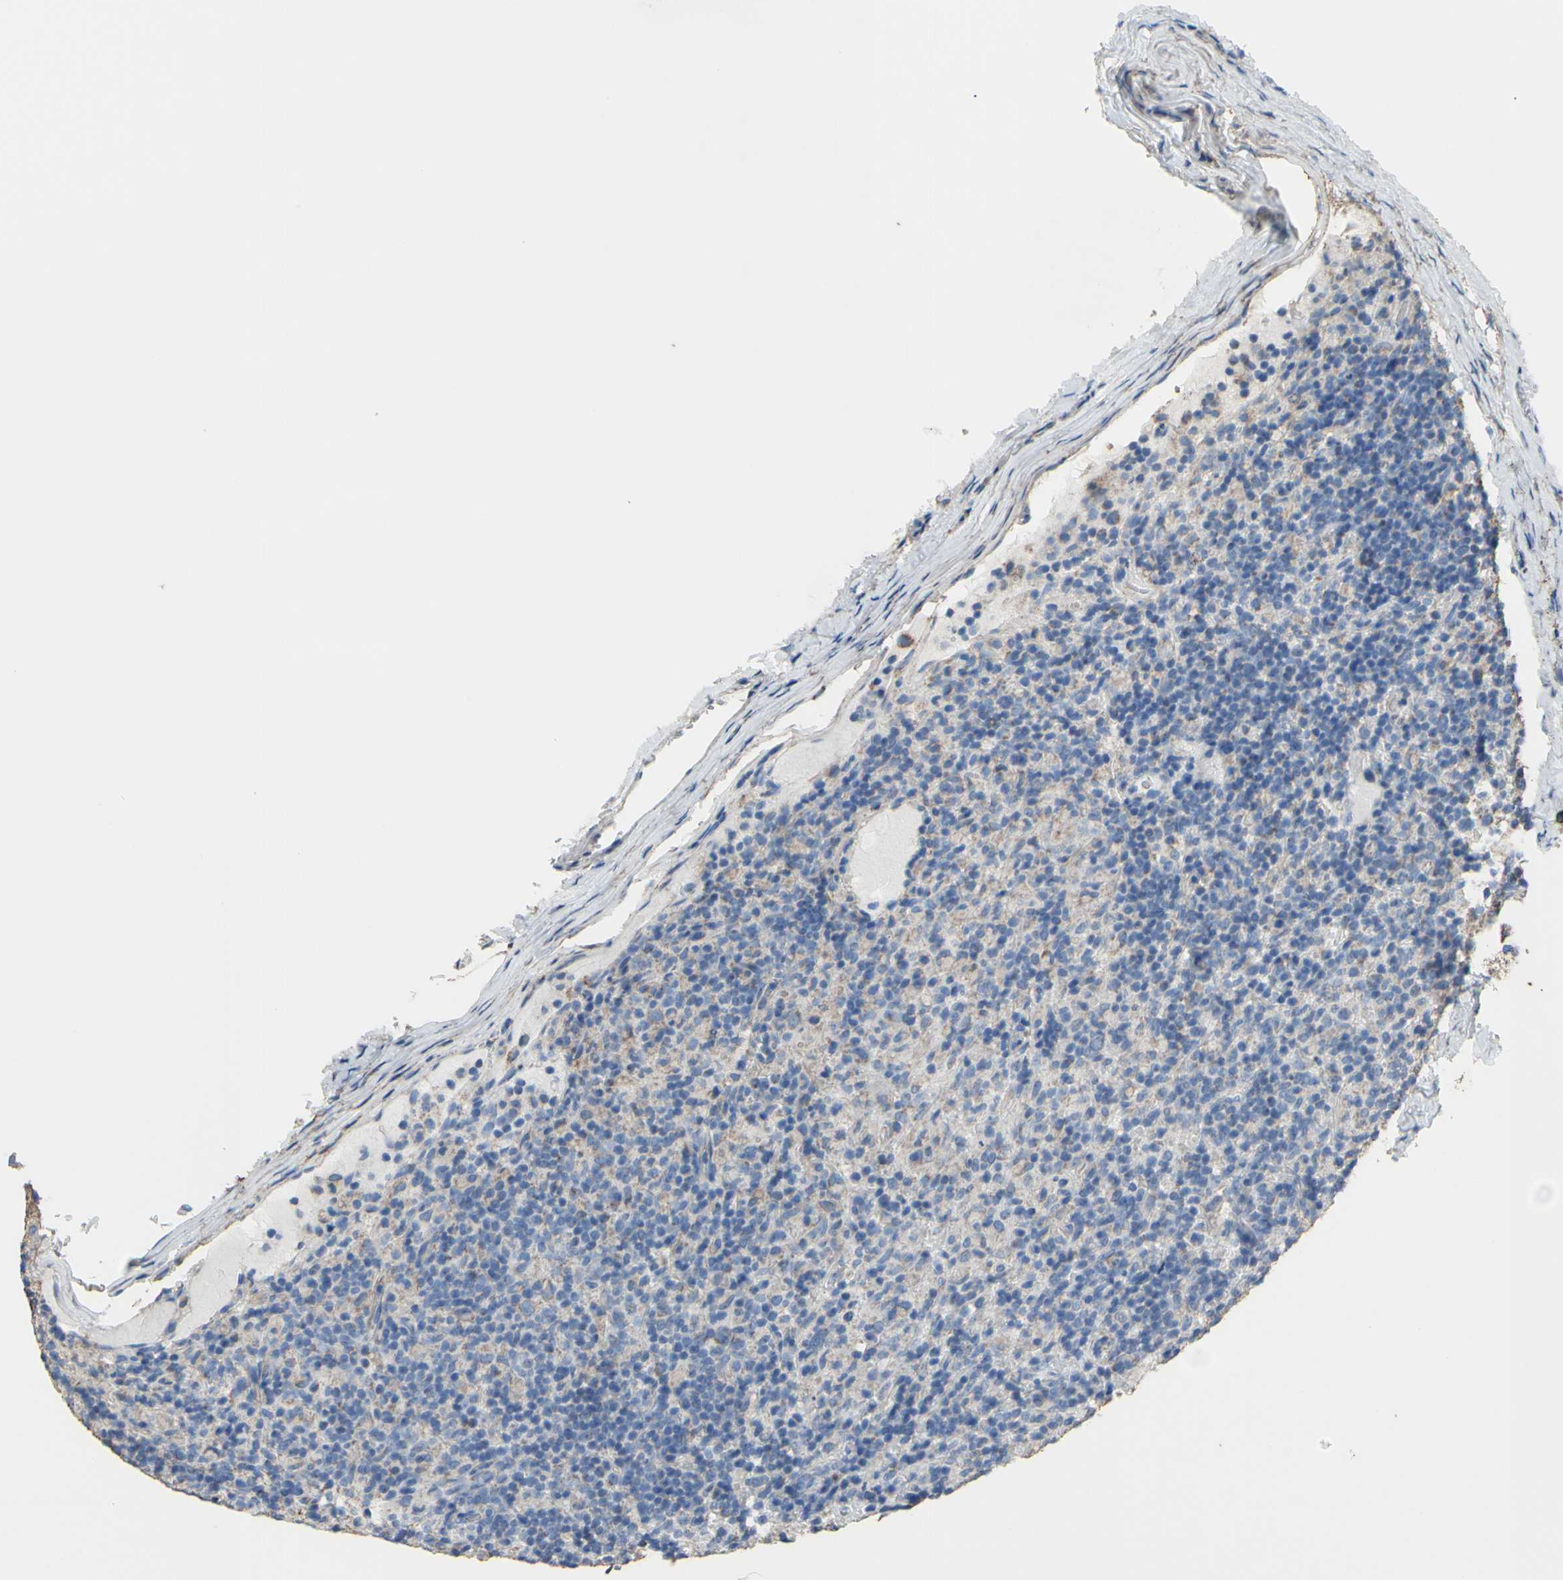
{"staining": {"intensity": "negative", "quantity": "none", "location": "none"}, "tissue": "lymphoma", "cell_type": "Tumor cells", "image_type": "cancer", "snomed": [{"axis": "morphology", "description": "Hodgkin's disease, NOS"}, {"axis": "topography", "description": "Lymph node"}], "caption": "Tumor cells are negative for brown protein staining in lymphoma. The staining is performed using DAB brown chromogen with nuclei counter-stained in using hematoxylin.", "gene": "CMKLR2", "patient": {"sex": "male", "age": 70}}